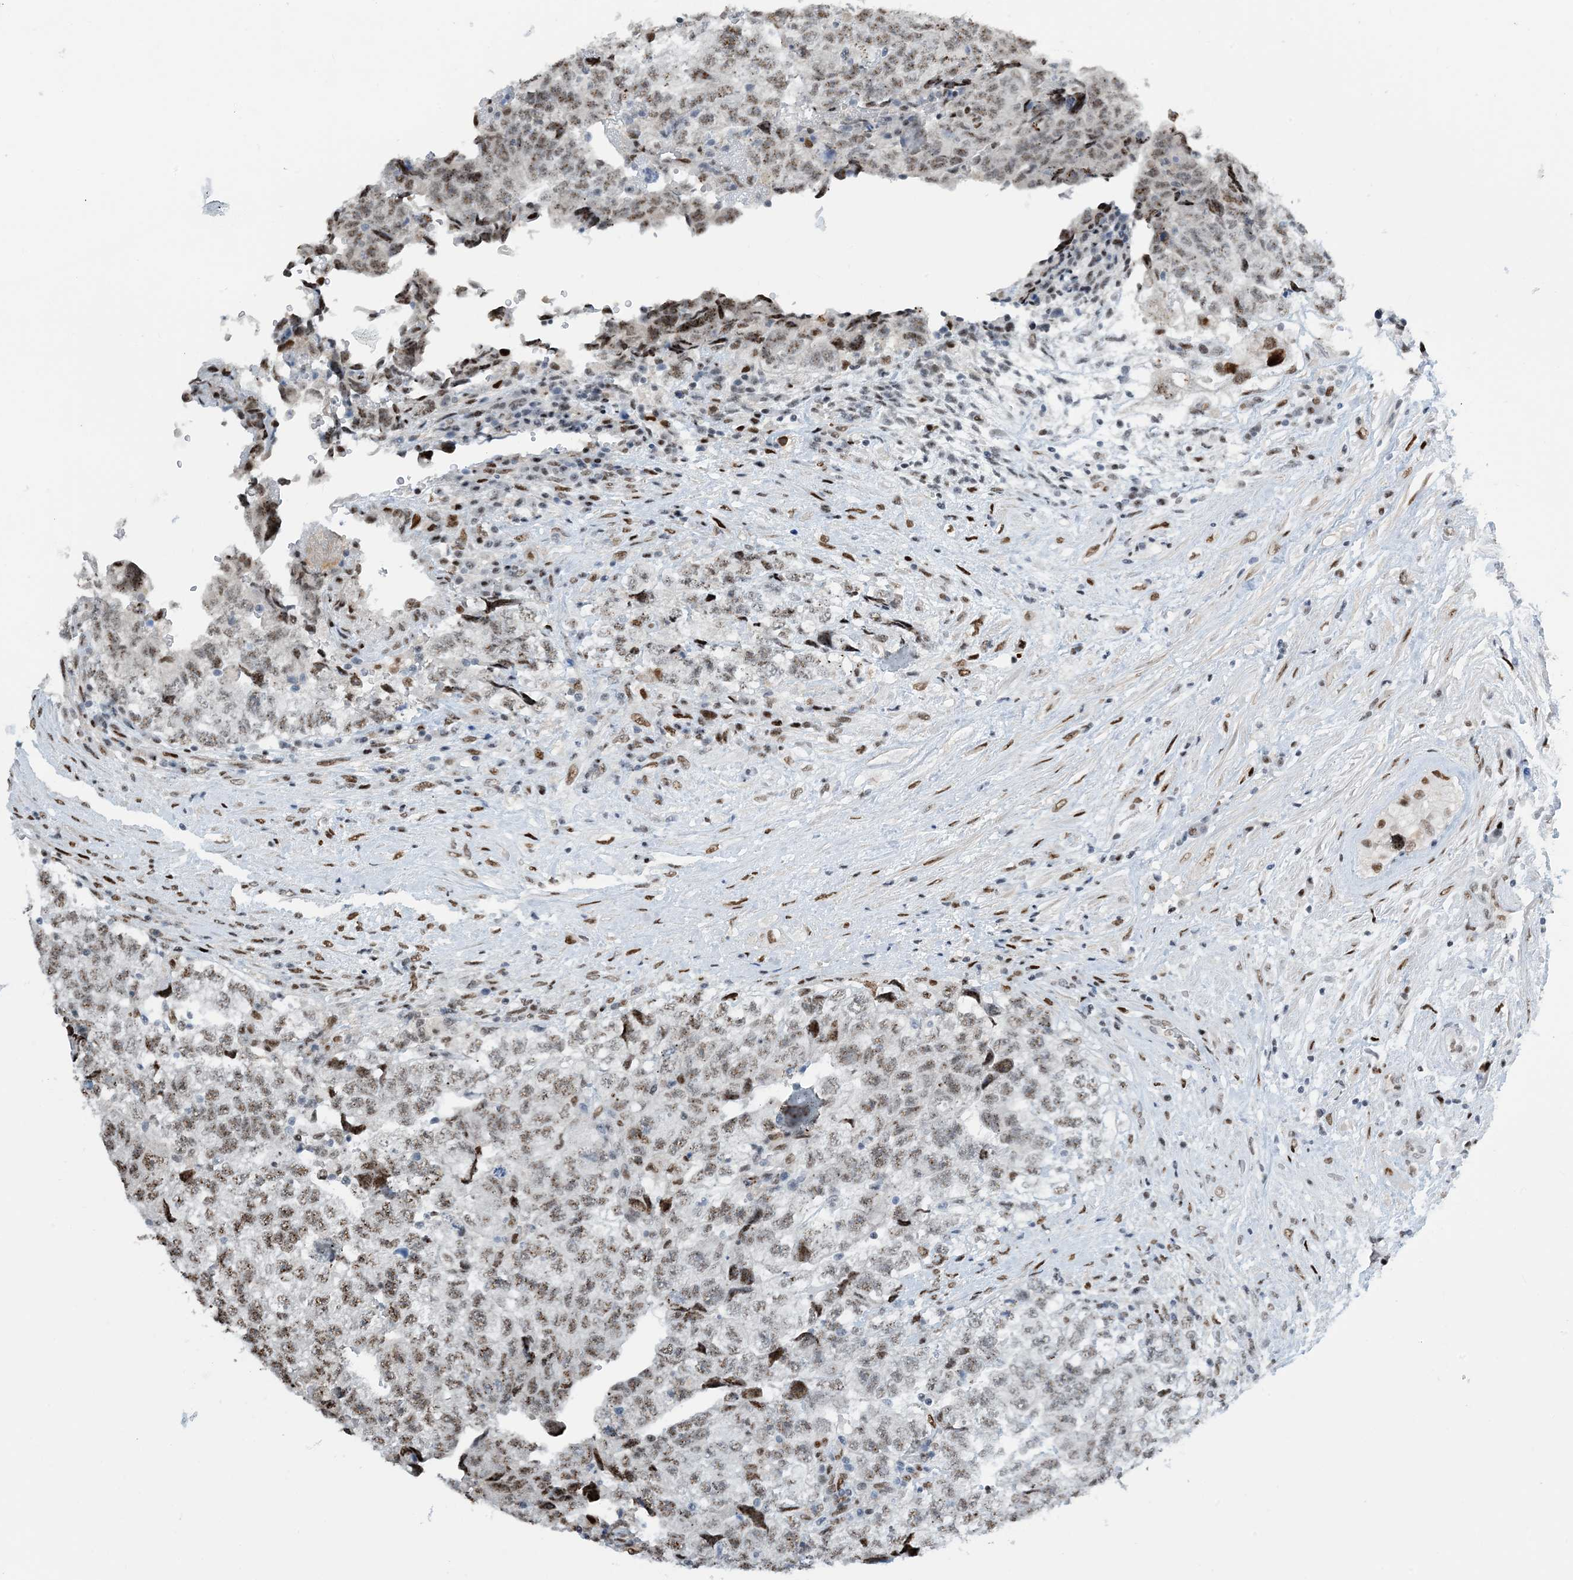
{"staining": {"intensity": "moderate", "quantity": "25%-75%", "location": "nuclear"}, "tissue": "testis cancer", "cell_type": "Tumor cells", "image_type": "cancer", "snomed": [{"axis": "morphology", "description": "Carcinoma, Embryonal, NOS"}, {"axis": "topography", "description": "Testis"}], "caption": "Immunohistochemistry (IHC) (DAB (3,3'-diaminobenzidine)) staining of testis embryonal carcinoma displays moderate nuclear protein positivity in about 25%-75% of tumor cells. (IHC, brightfield microscopy, high magnification).", "gene": "HEMK1", "patient": {"sex": "male", "age": 36}}